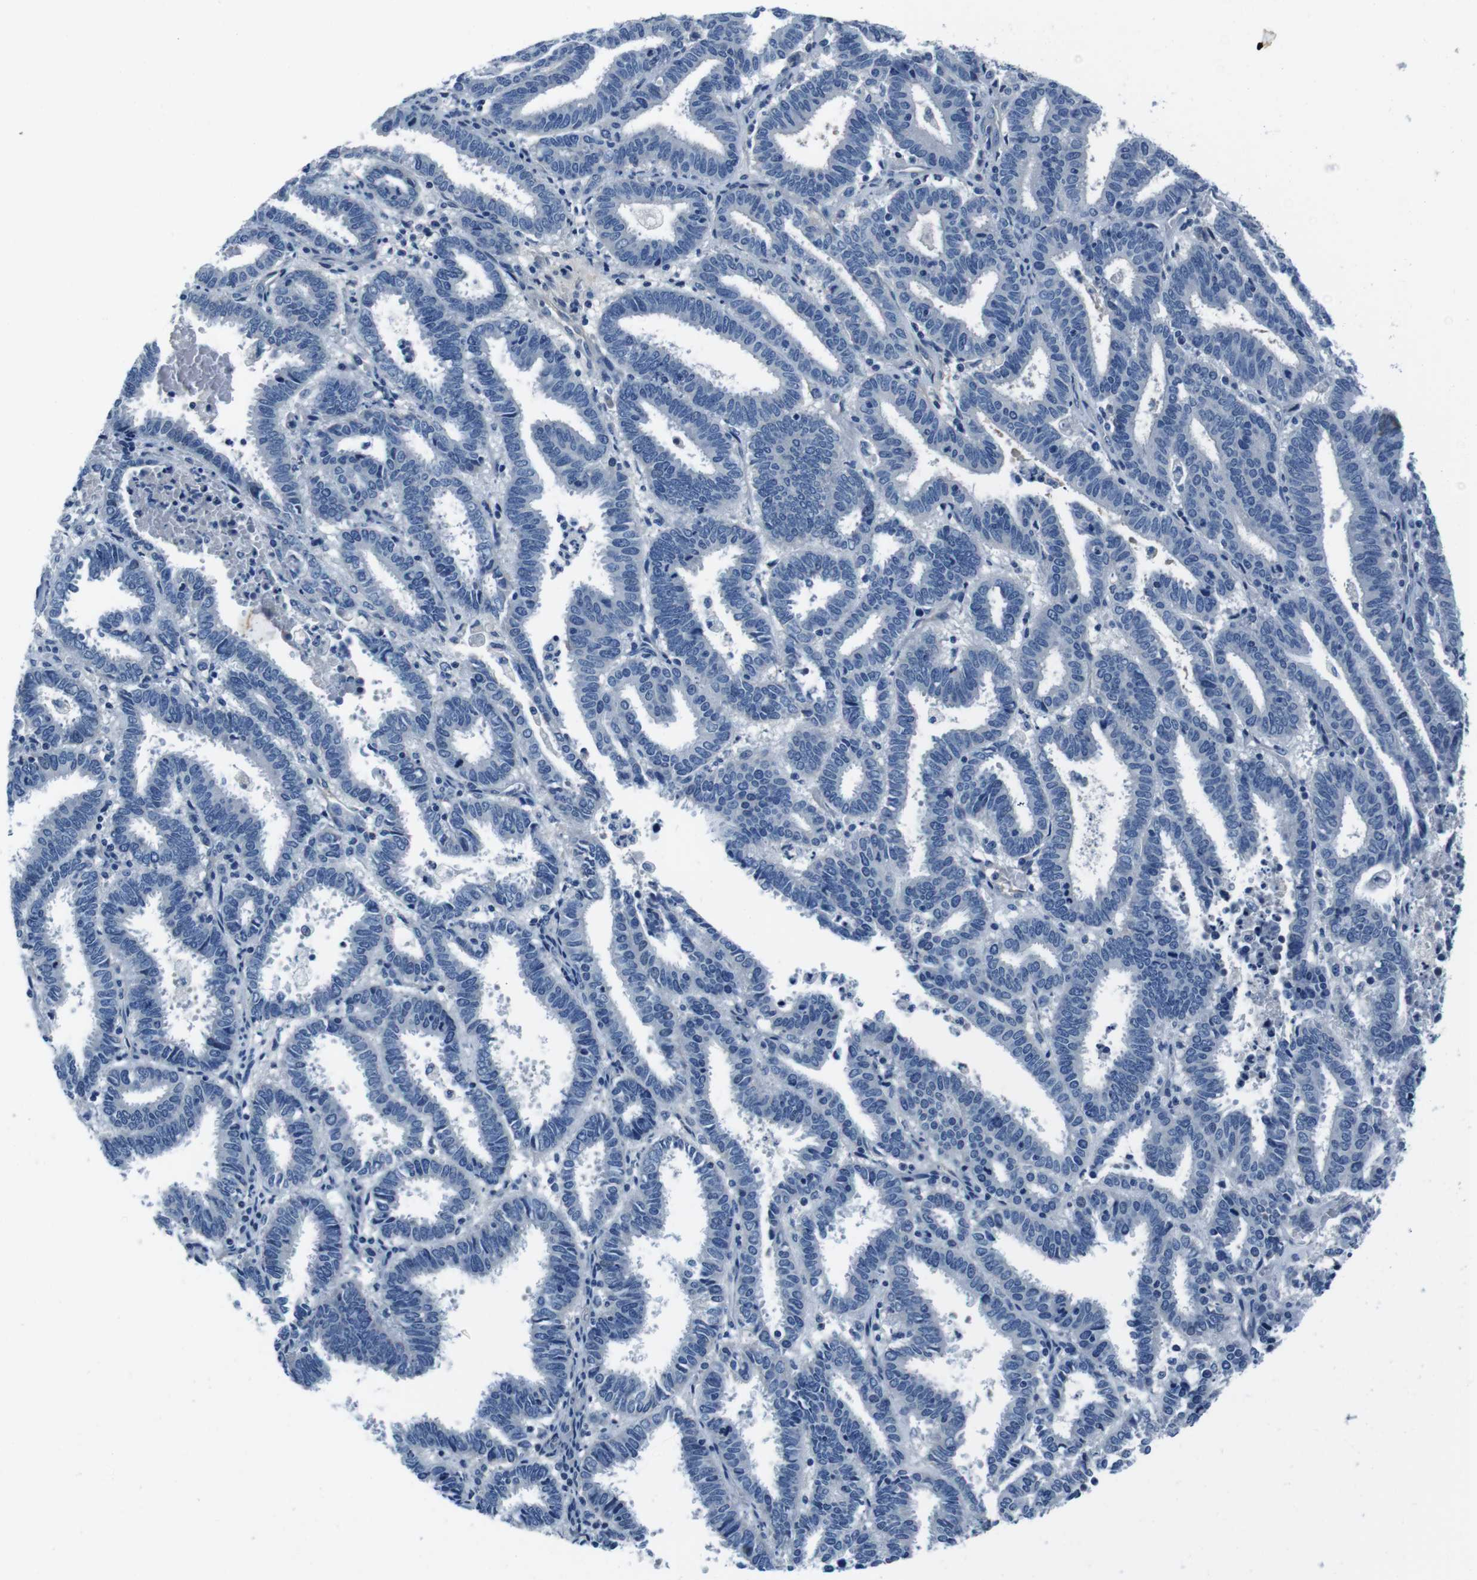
{"staining": {"intensity": "negative", "quantity": "none", "location": "none"}, "tissue": "endometrial cancer", "cell_type": "Tumor cells", "image_type": "cancer", "snomed": [{"axis": "morphology", "description": "Adenocarcinoma, NOS"}, {"axis": "topography", "description": "Uterus"}], "caption": "The image reveals no staining of tumor cells in adenocarcinoma (endometrial). (Brightfield microscopy of DAB IHC at high magnification).", "gene": "CASQ1", "patient": {"sex": "female", "age": 83}}